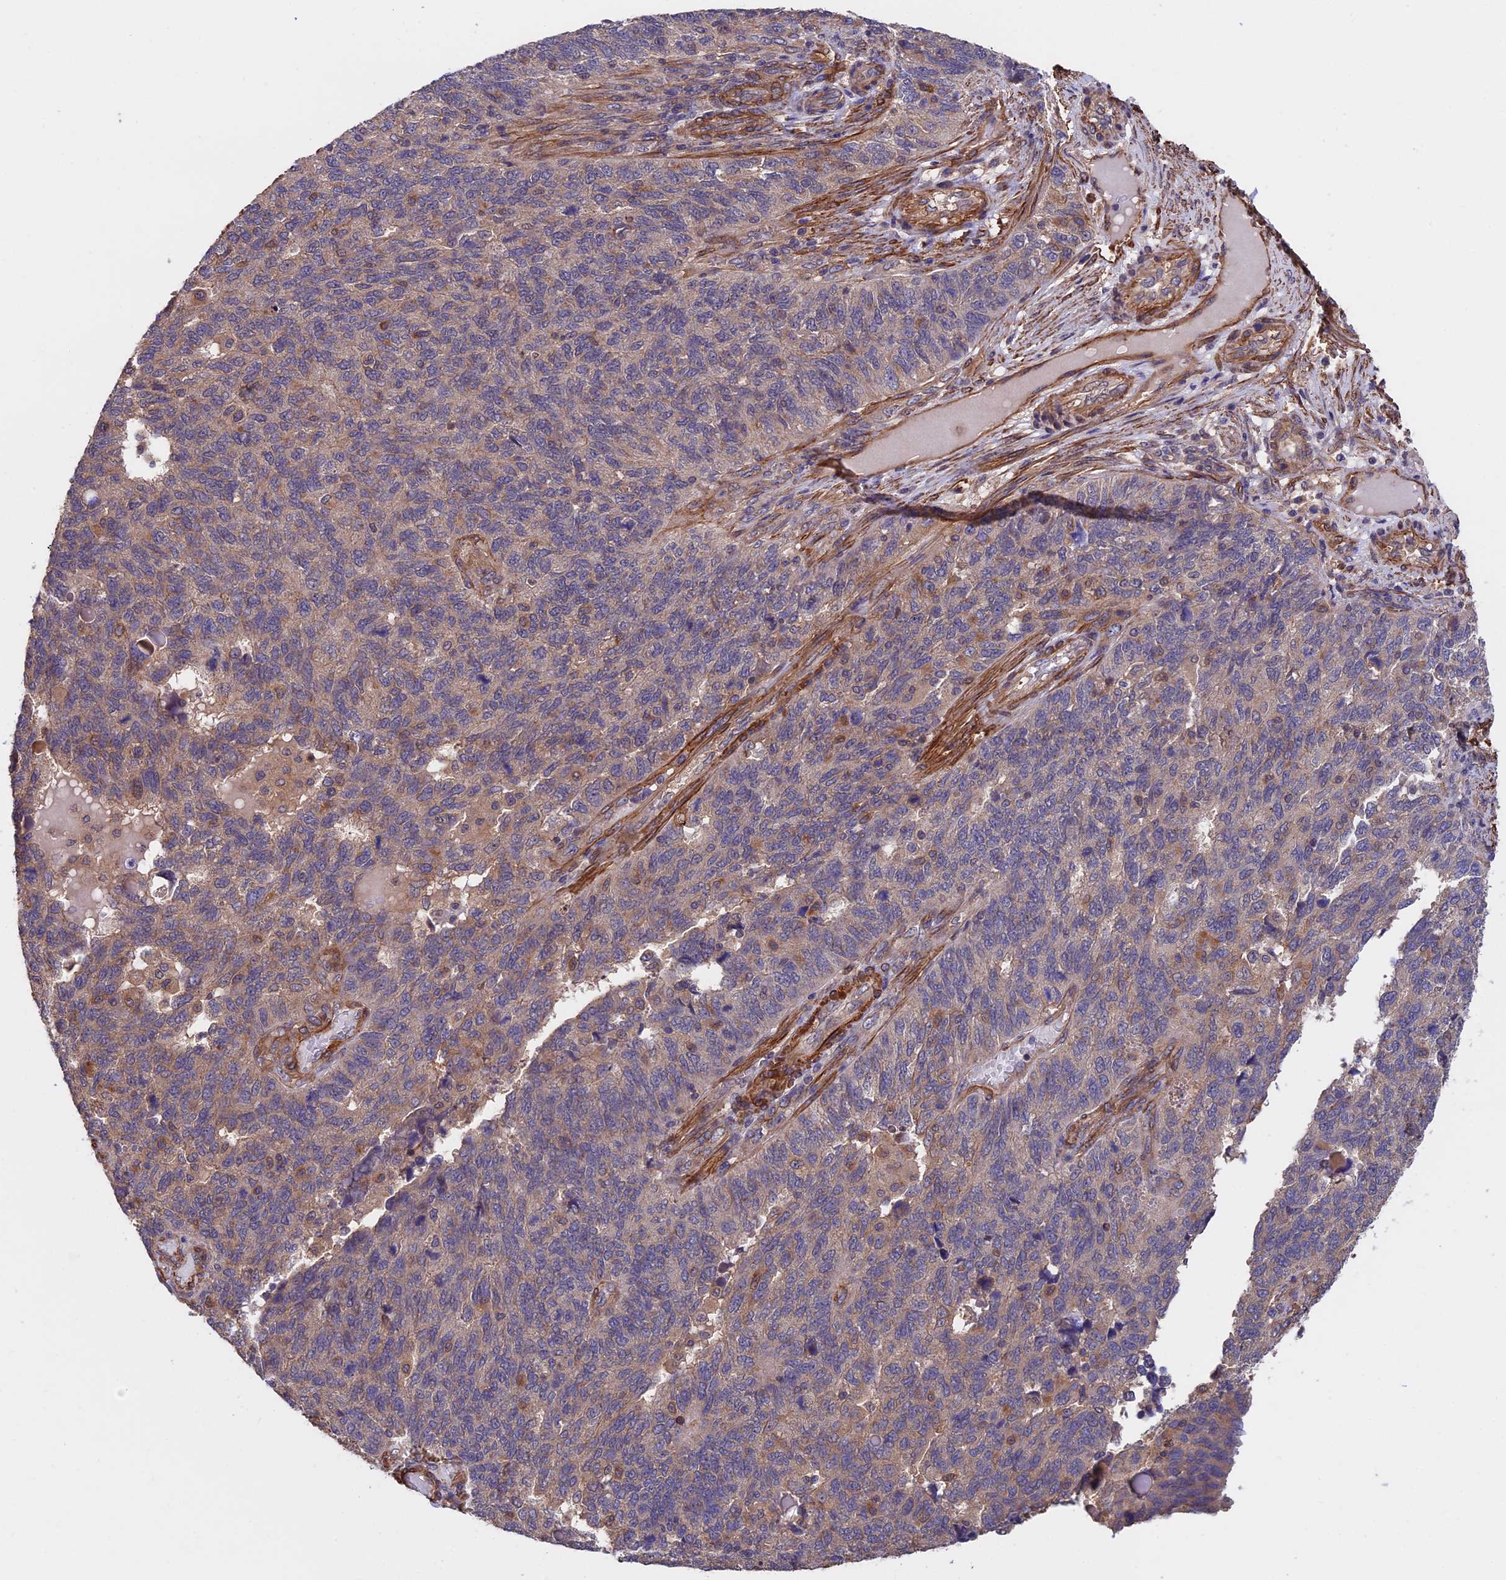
{"staining": {"intensity": "weak", "quantity": "25%-75%", "location": "cytoplasmic/membranous"}, "tissue": "endometrial cancer", "cell_type": "Tumor cells", "image_type": "cancer", "snomed": [{"axis": "morphology", "description": "Adenocarcinoma, NOS"}, {"axis": "topography", "description": "Endometrium"}], "caption": "Immunohistochemistry staining of endometrial adenocarcinoma, which exhibits low levels of weak cytoplasmic/membranous expression in approximately 25%-75% of tumor cells indicating weak cytoplasmic/membranous protein positivity. The staining was performed using DAB (3,3'-diaminobenzidine) (brown) for protein detection and nuclei were counterstained in hematoxylin (blue).", "gene": "SLC9A5", "patient": {"sex": "female", "age": 66}}